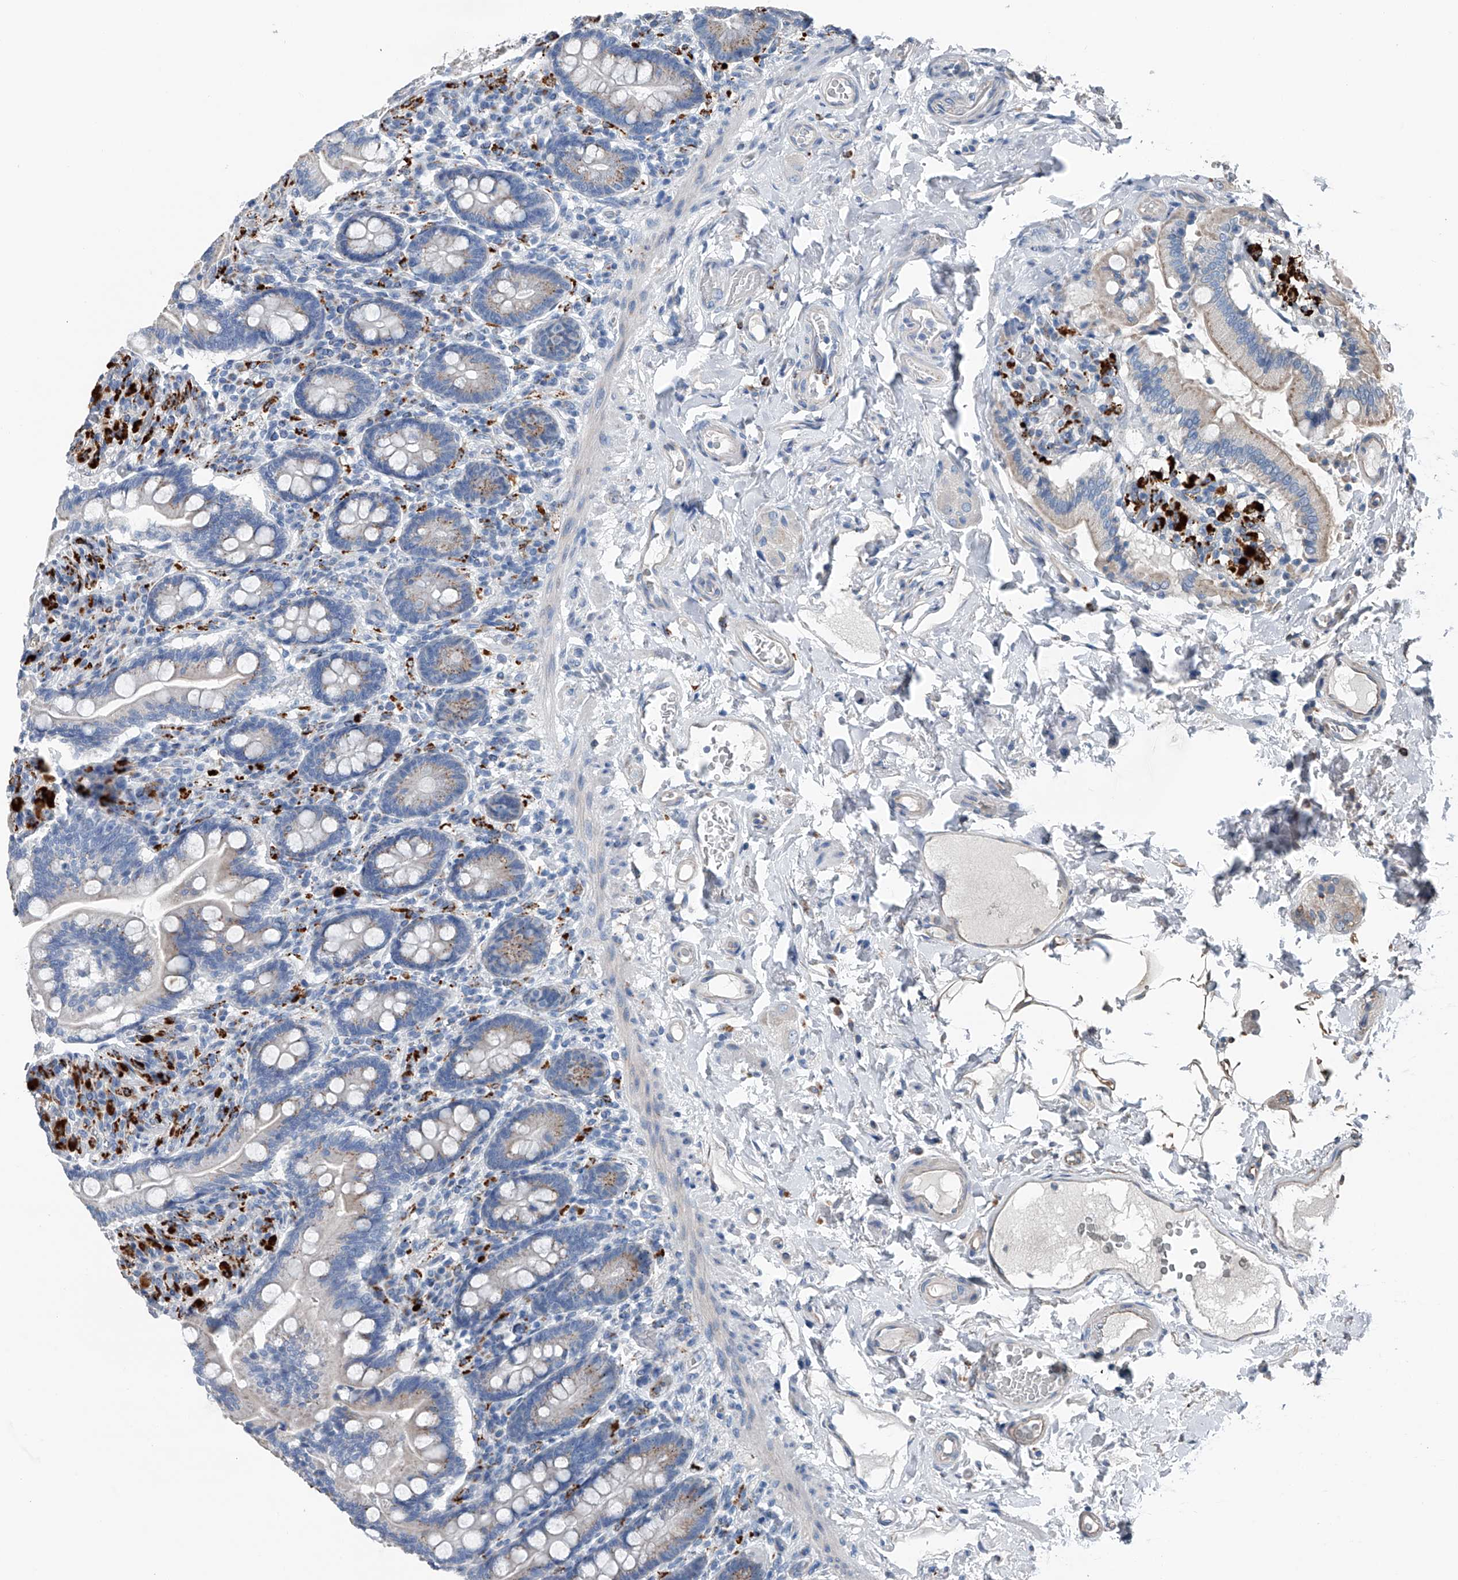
{"staining": {"intensity": "weak", "quantity": "<25%", "location": "cytoplasmic/membranous"}, "tissue": "small intestine", "cell_type": "Glandular cells", "image_type": "normal", "snomed": [{"axis": "morphology", "description": "Normal tissue, NOS"}, {"axis": "topography", "description": "Small intestine"}], "caption": "IHC histopathology image of benign small intestine stained for a protein (brown), which demonstrates no staining in glandular cells. (IHC, brightfield microscopy, high magnification).", "gene": "ZNF772", "patient": {"sex": "female", "age": 64}}